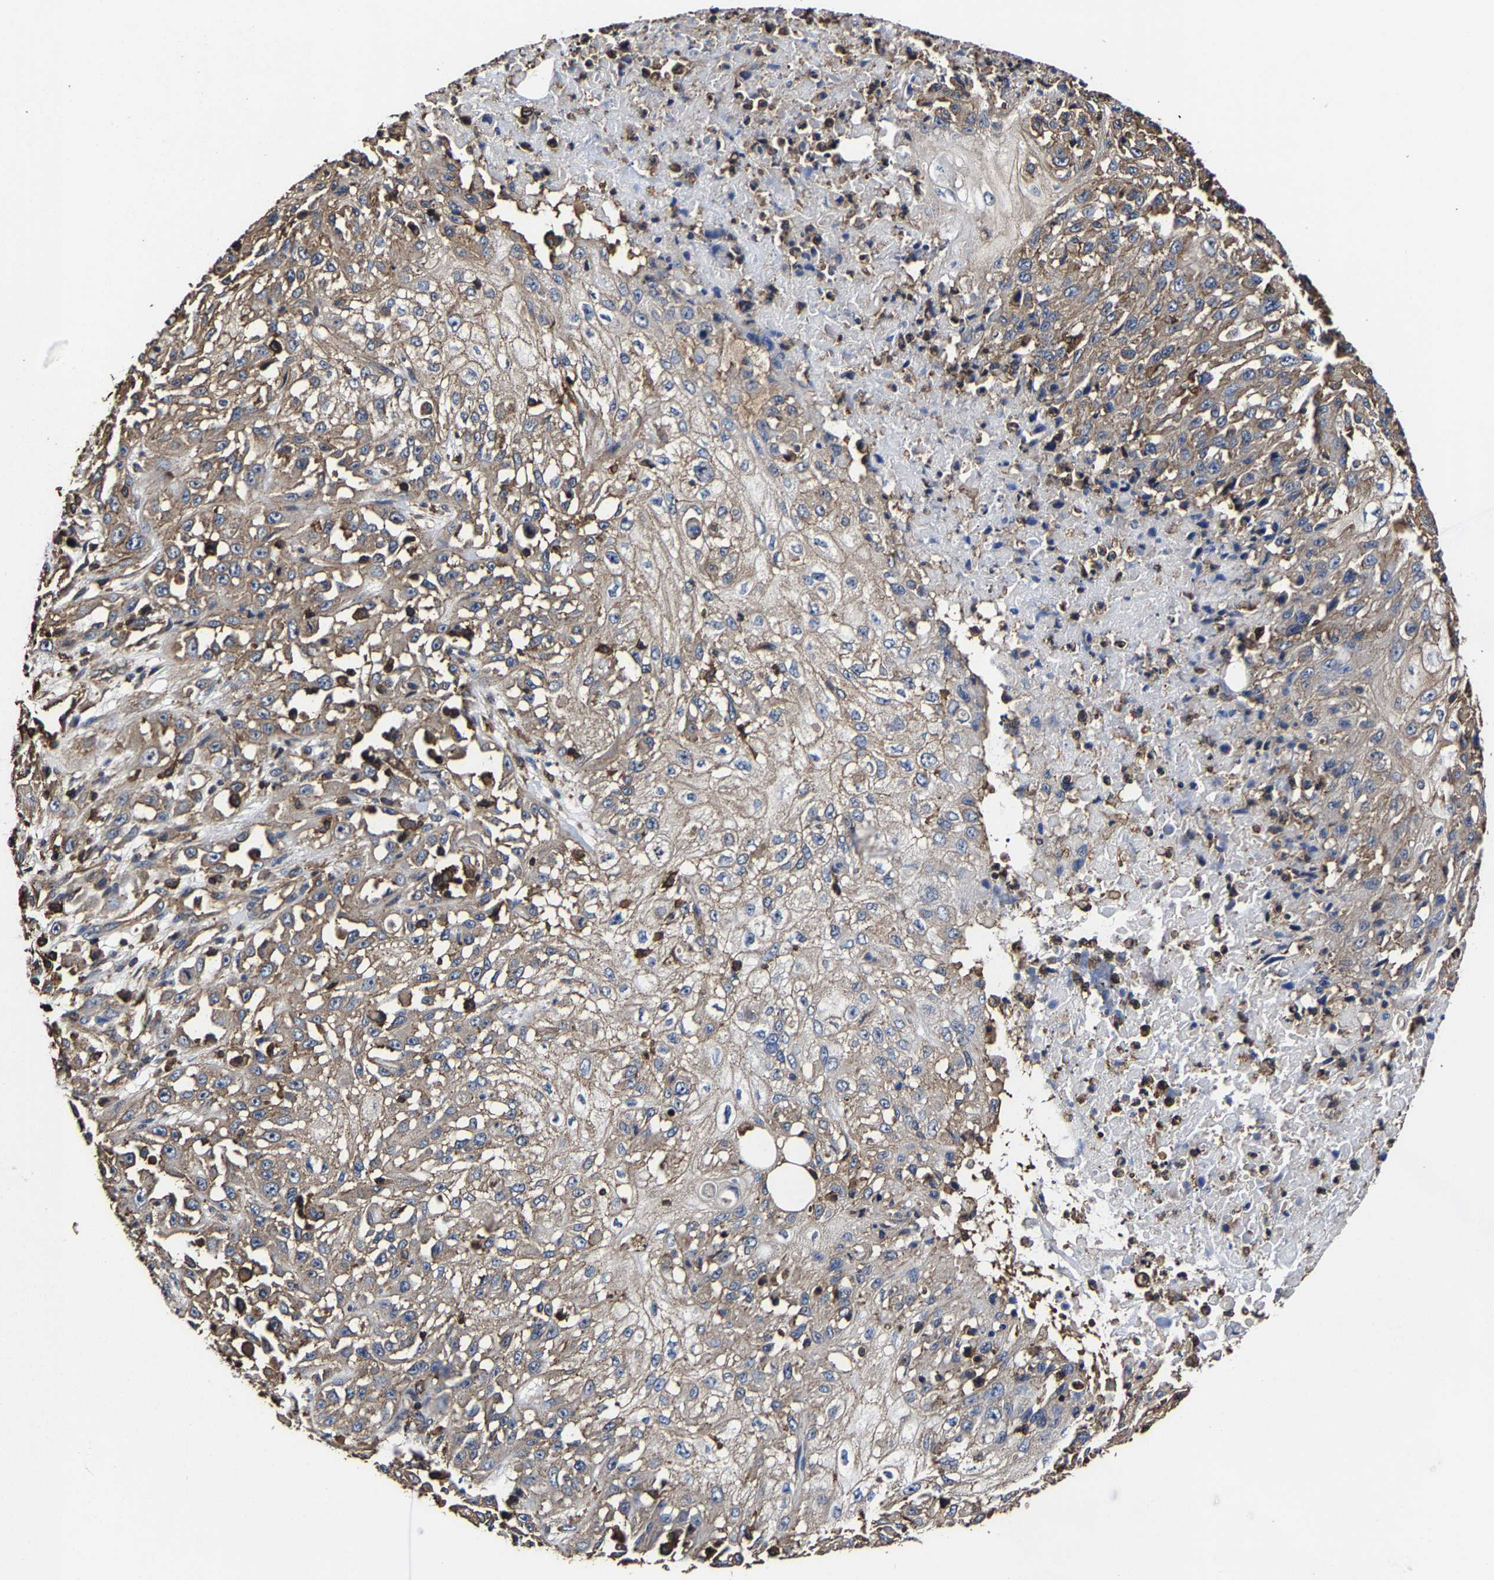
{"staining": {"intensity": "moderate", "quantity": "25%-75%", "location": "cytoplasmic/membranous"}, "tissue": "skin cancer", "cell_type": "Tumor cells", "image_type": "cancer", "snomed": [{"axis": "morphology", "description": "Squamous cell carcinoma, NOS"}, {"axis": "morphology", "description": "Squamous cell carcinoma, metastatic, NOS"}, {"axis": "topography", "description": "Skin"}, {"axis": "topography", "description": "Lymph node"}], "caption": "This is a photomicrograph of immunohistochemistry (IHC) staining of skin cancer, which shows moderate staining in the cytoplasmic/membranous of tumor cells.", "gene": "SSH3", "patient": {"sex": "male", "age": 75}}